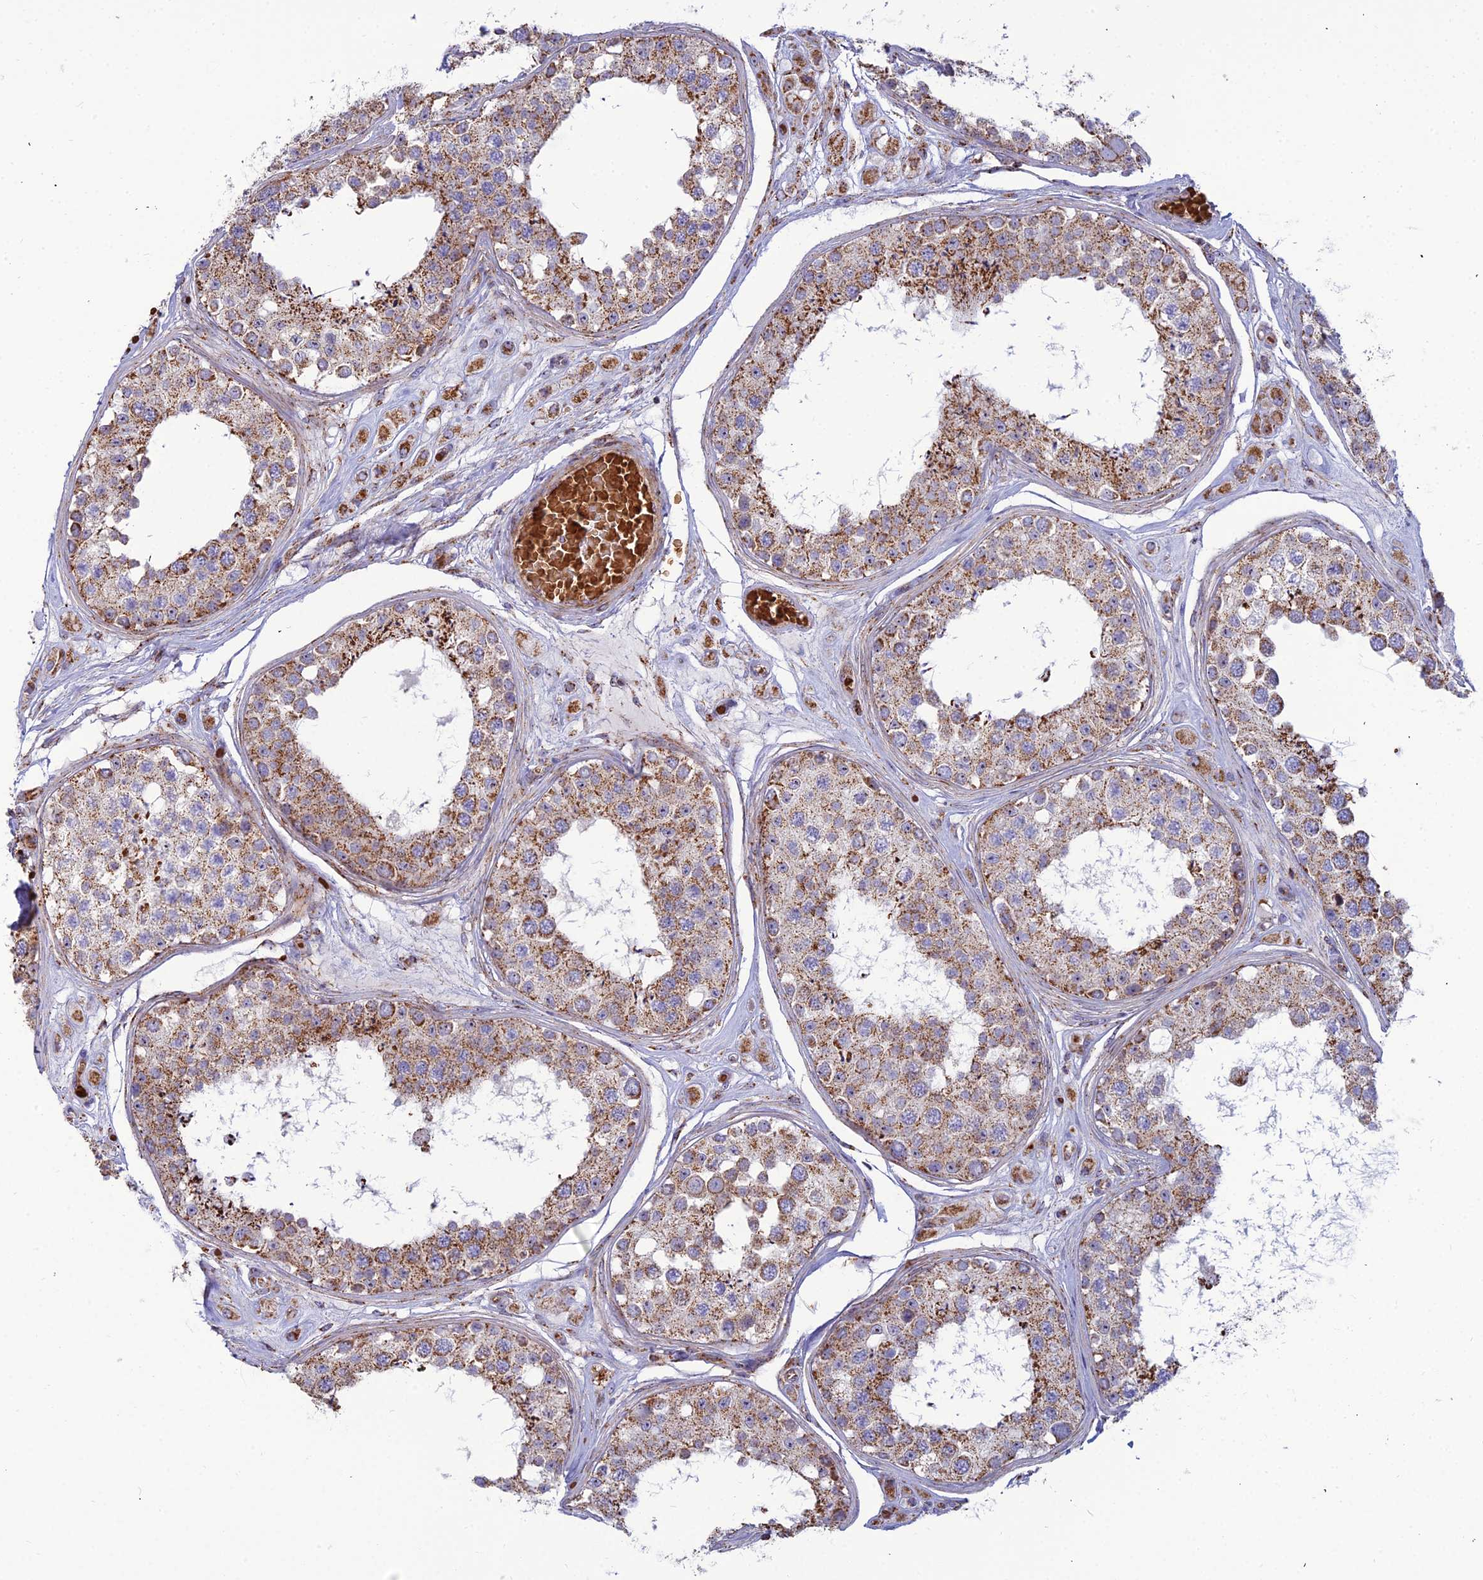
{"staining": {"intensity": "strong", "quantity": "25%-75%", "location": "cytoplasmic/membranous"}, "tissue": "testis", "cell_type": "Cells in seminiferous ducts", "image_type": "normal", "snomed": [{"axis": "morphology", "description": "Normal tissue, NOS"}, {"axis": "topography", "description": "Testis"}], "caption": "Strong cytoplasmic/membranous staining is seen in about 25%-75% of cells in seminiferous ducts in benign testis.", "gene": "SLC35F4", "patient": {"sex": "male", "age": 25}}